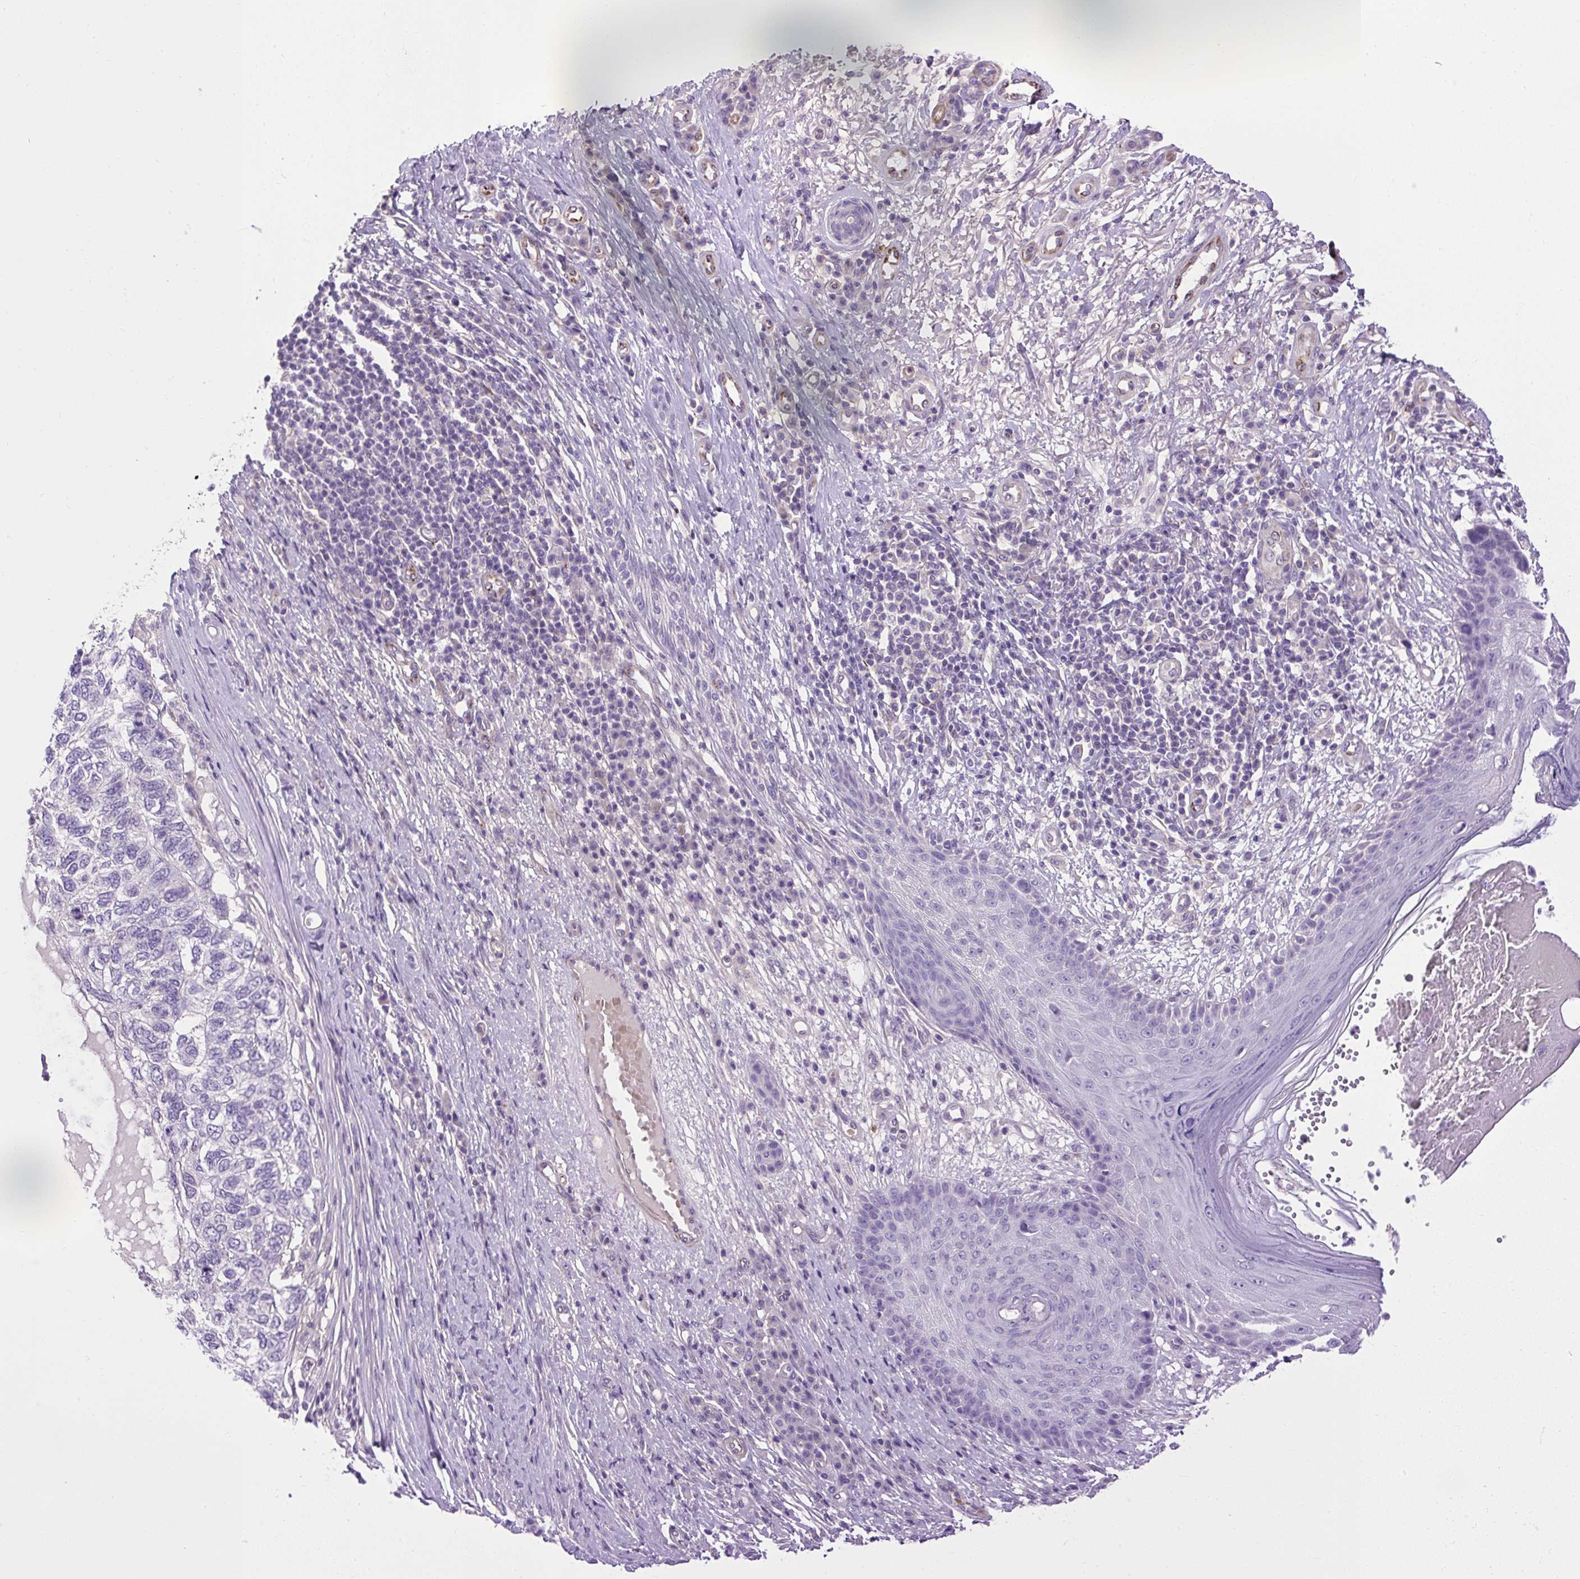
{"staining": {"intensity": "negative", "quantity": "none", "location": "none"}, "tissue": "skin cancer", "cell_type": "Tumor cells", "image_type": "cancer", "snomed": [{"axis": "morphology", "description": "Basal cell carcinoma"}, {"axis": "topography", "description": "Skin"}], "caption": "Immunohistochemical staining of skin basal cell carcinoma demonstrates no significant positivity in tumor cells.", "gene": "VWA7", "patient": {"sex": "female", "age": 65}}